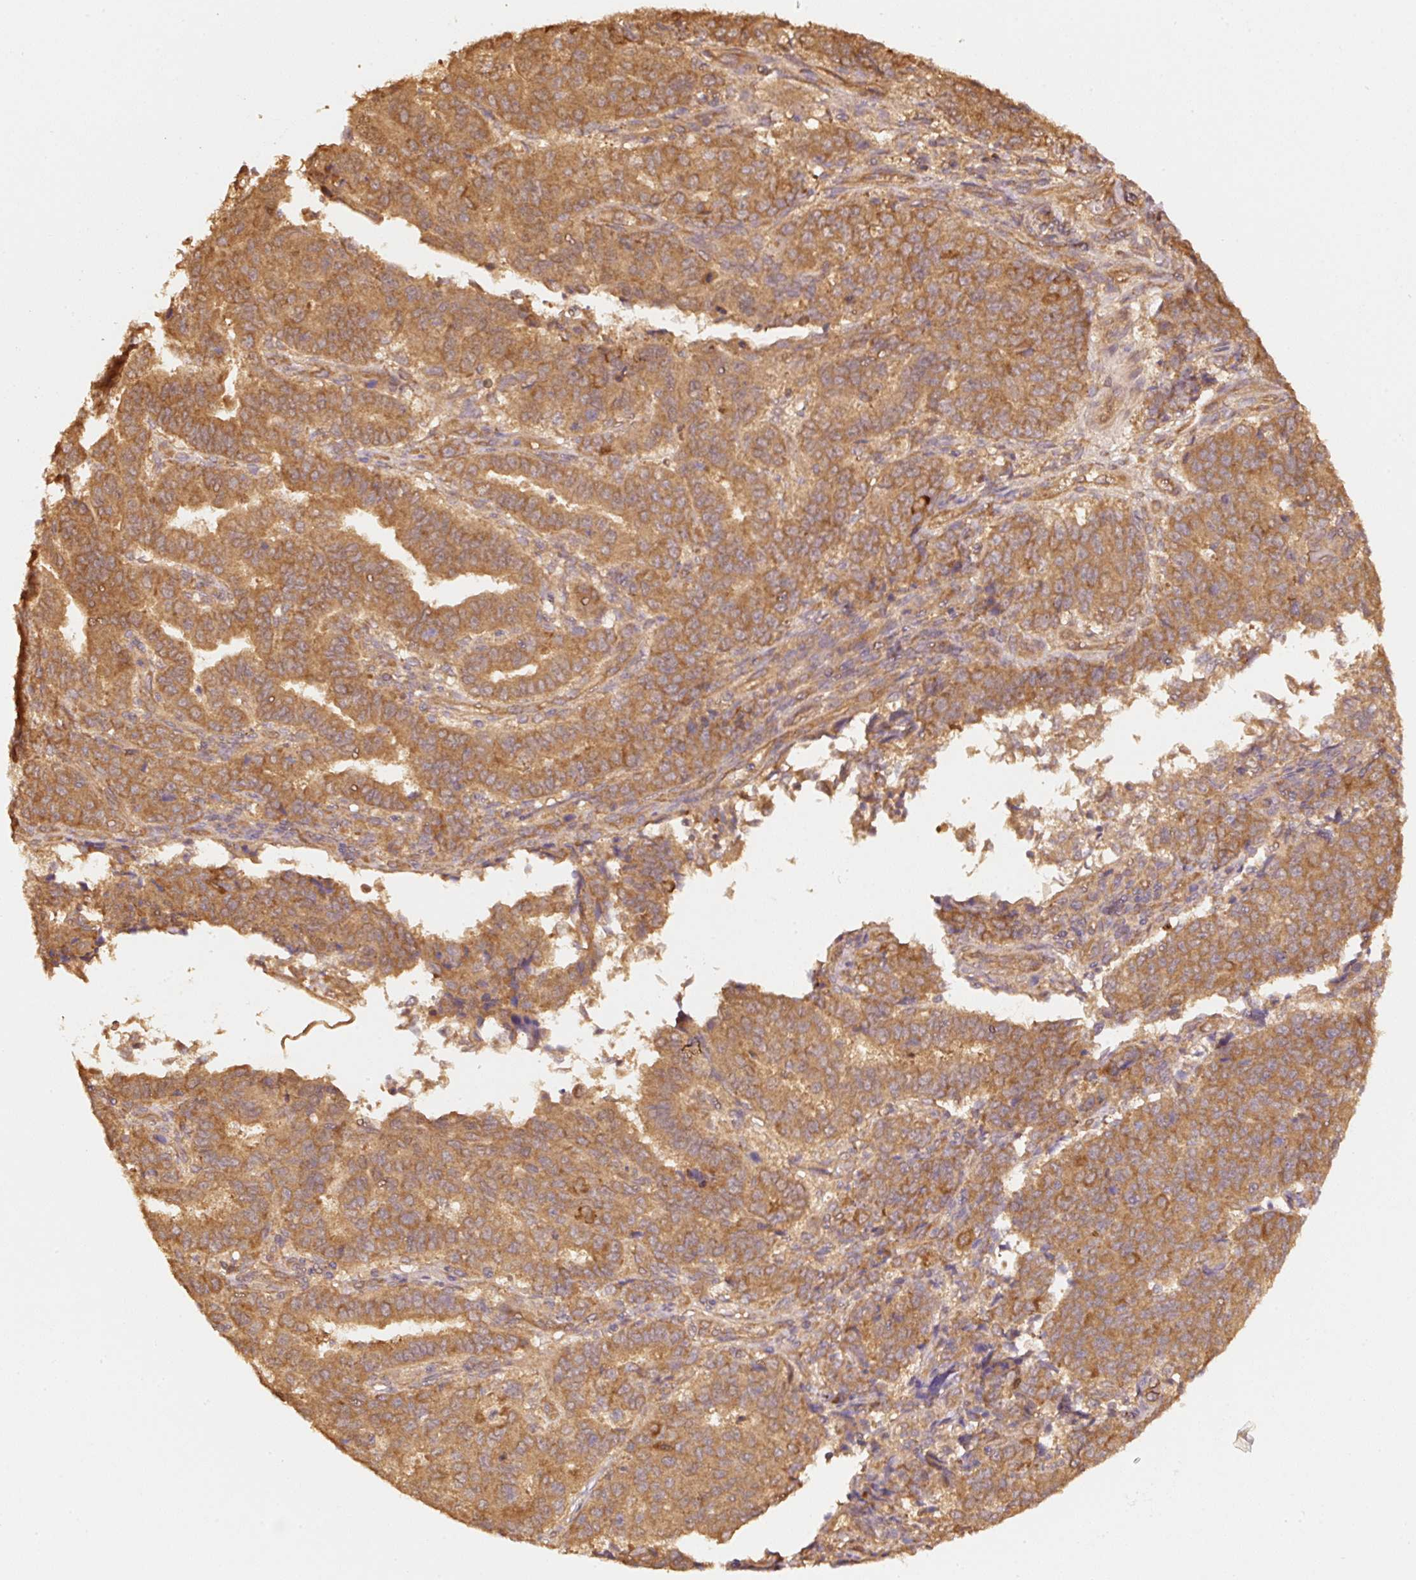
{"staining": {"intensity": "moderate", "quantity": ">75%", "location": "cytoplasmic/membranous"}, "tissue": "endometrial cancer", "cell_type": "Tumor cells", "image_type": "cancer", "snomed": [{"axis": "morphology", "description": "Adenocarcinoma, NOS"}, {"axis": "topography", "description": "Endometrium"}], "caption": "This photomicrograph shows immunohistochemistry (IHC) staining of human adenocarcinoma (endometrial), with medium moderate cytoplasmic/membranous positivity in approximately >75% of tumor cells.", "gene": "STAU1", "patient": {"sex": "female", "age": 50}}